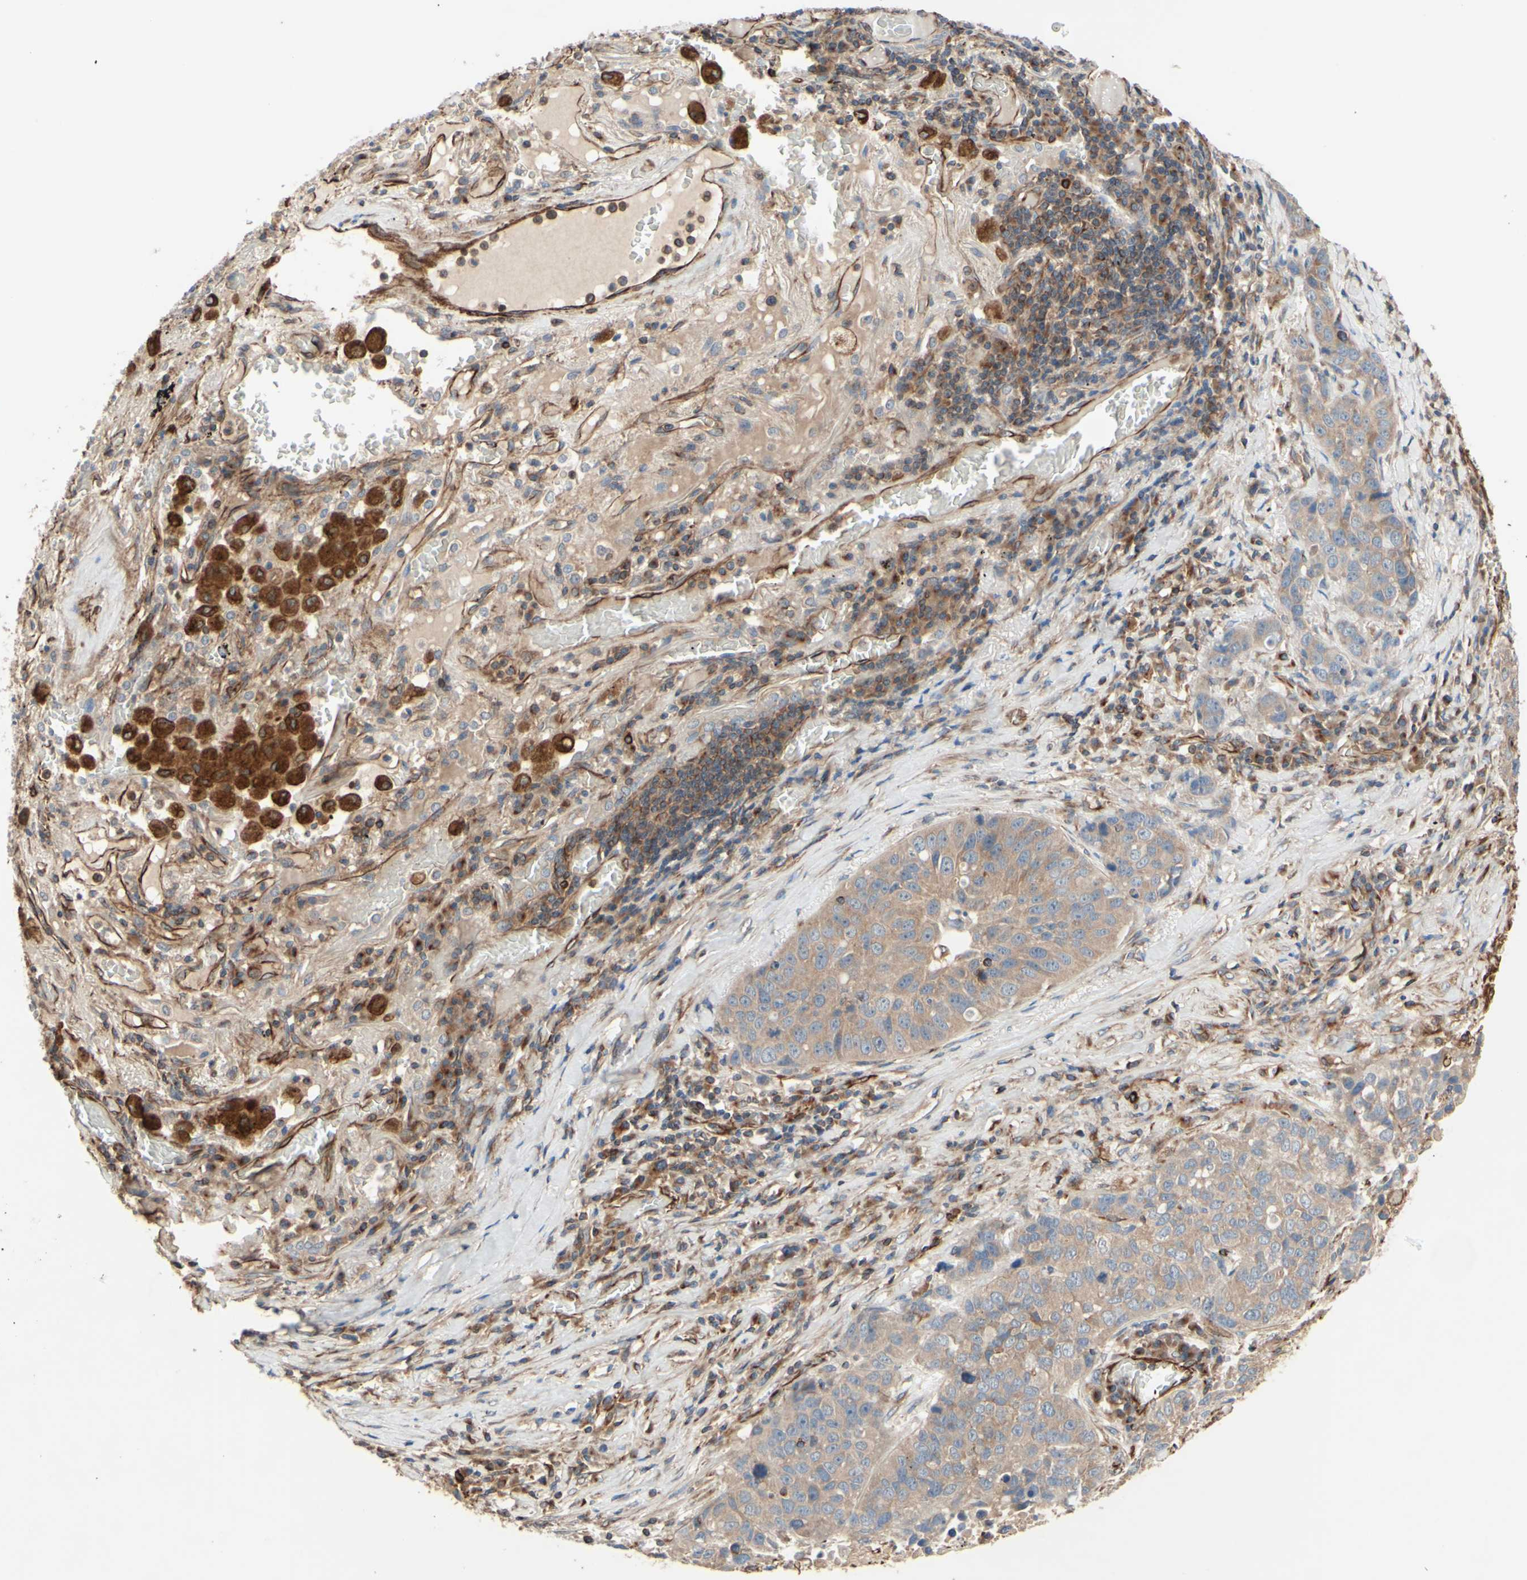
{"staining": {"intensity": "weak", "quantity": ">75%", "location": "cytoplasmic/membranous"}, "tissue": "lung cancer", "cell_type": "Tumor cells", "image_type": "cancer", "snomed": [{"axis": "morphology", "description": "Squamous cell carcinoma, NOS"}, {"axis": "topography", "description": "Lung"}], "caption": "High-magnification brightfield microscopy of lung cancer (squamous cell carcinoma) stained with DAB (3,3'-diaminobenzidine) (brown) and counterstained with hematoxylin (blue). tumor cells exhibit weak cytoplasmic/membranous staining is appreciated in approximately>75% of cells. The staining was performed using DAB (3,3'-diaminobenzidine) to visualize the protein expression in brown, while the nuclei were stained in blue with hematoxylin (Magnification: 20x).", "gene": "TRAF2", "patient": {"sex": "male", "age": 57}}